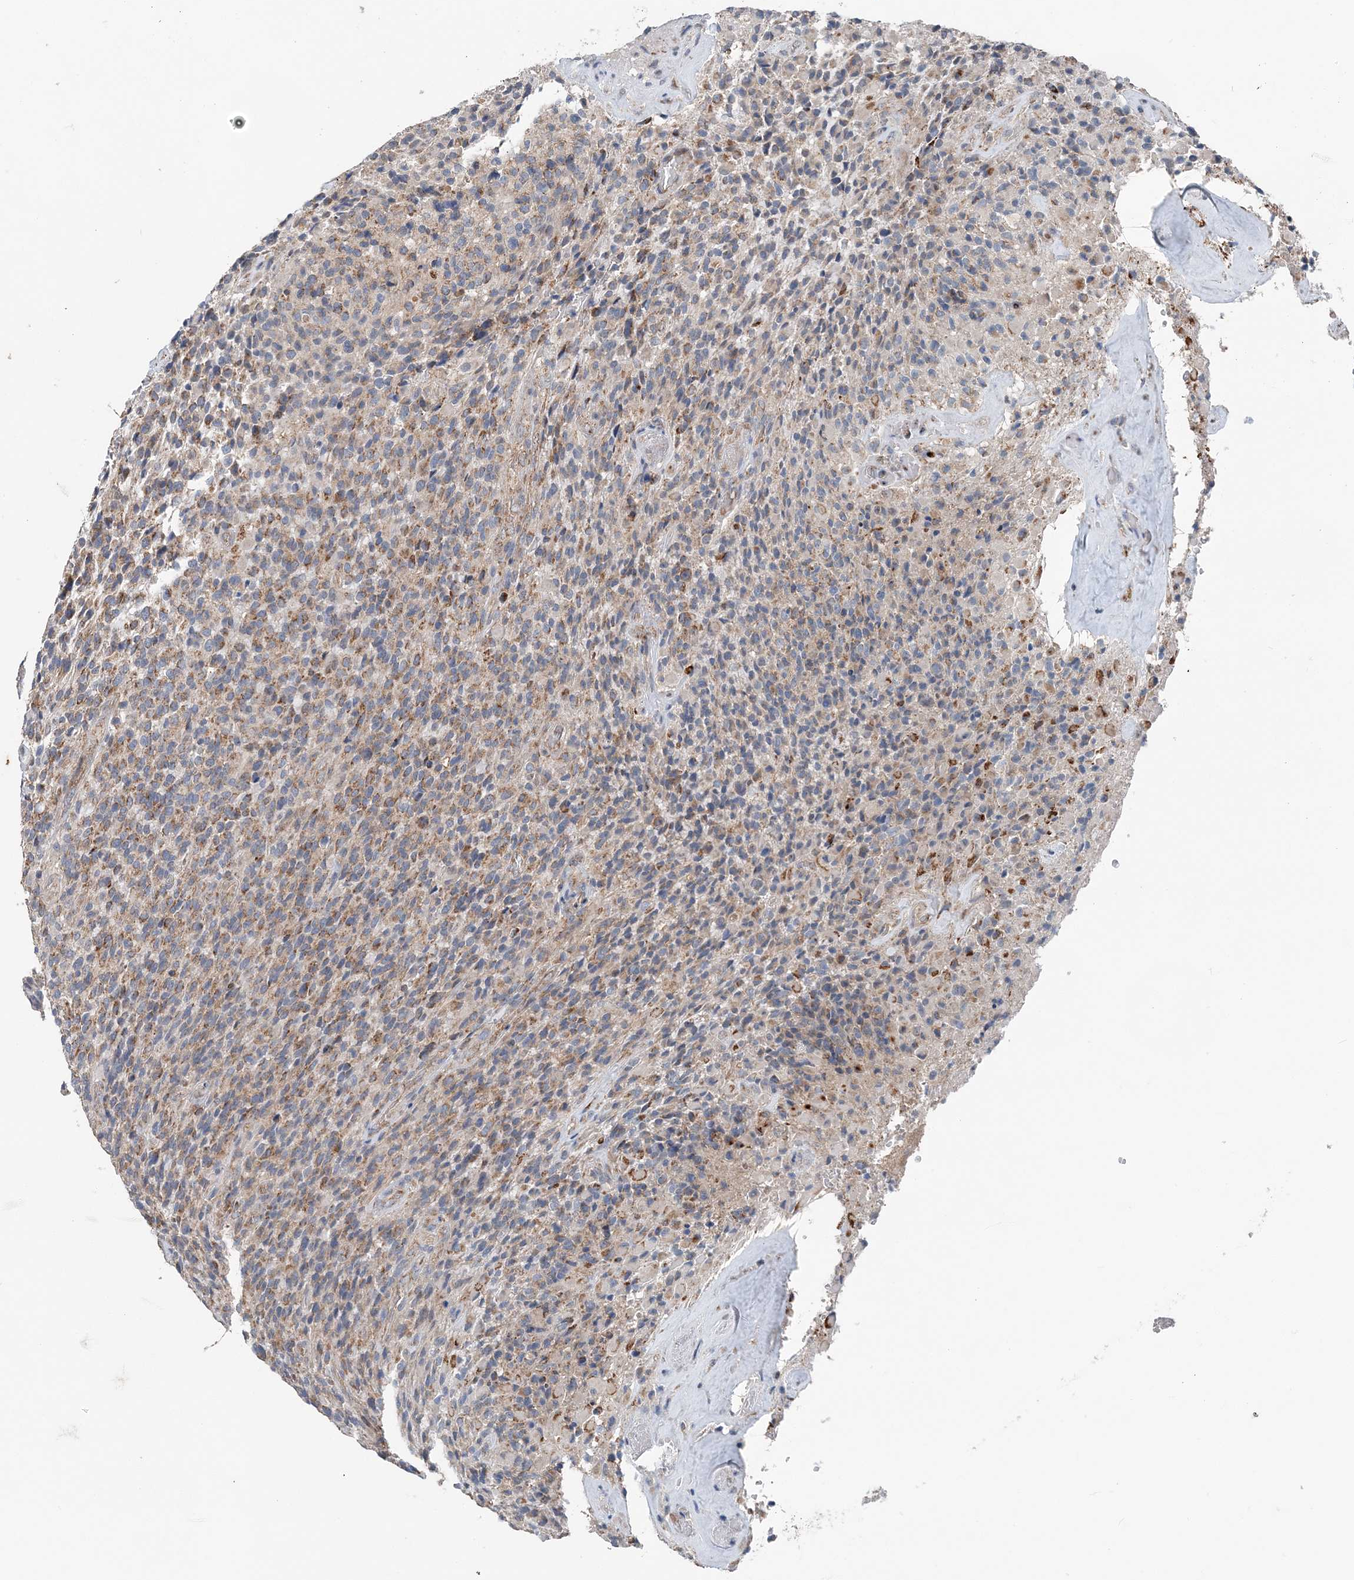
{"staining": {"intensity": "moderate", "quantity": ">75%", "location": "cytoplasmic/membranous"}, "tissue": "glioma", "cell_type": "Tumor cells", "image_type": "cancer", "snomed": [{"axis": "morphology", "description": "Glioma, malignant, High grade"}, {"axis": "topography", "description": "Brain"}], "caption": "IHC photomicrograph of neoplastic tissue: malignant high-grade glioma stained using immunohistochemistry shows medium levels of moderate protein expression localized specifically in the cytoplasmic/membranous of tumor cells, appearing as a cytoplasmic/membranous brown color.", "gene": "SPRY2", "patient": {"sex": "male", "age": 71}}